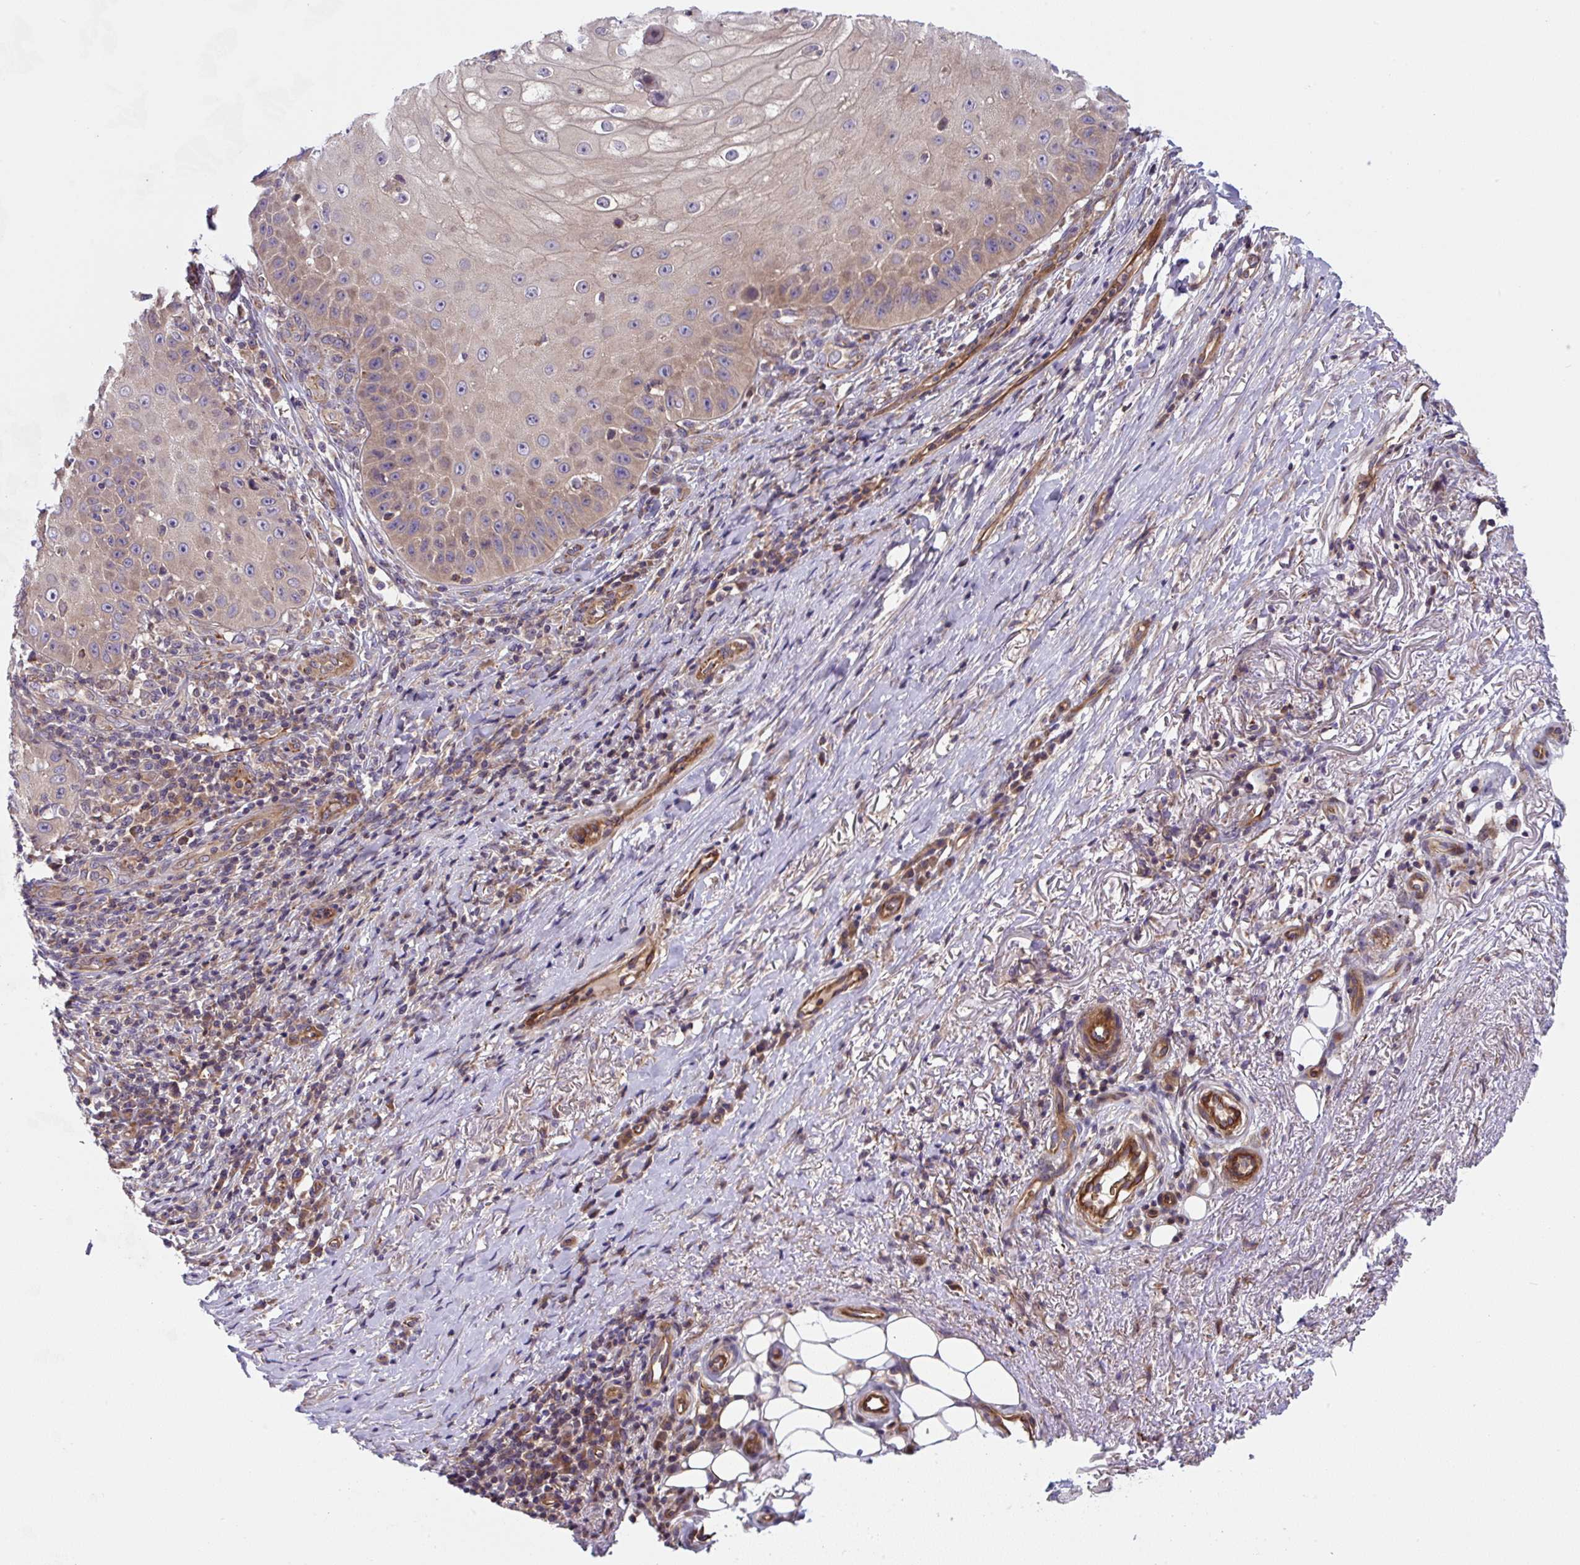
{"staining": {"intensity": "weak", "quantity": "<25%", "location": "cytoplasmic/membranous"}, "tissue": "skin cancer", "cell_type": "Tumor cells", "image_type": "cancer", "snomed": [{"axis": "morphology", "description": "Squamous cell carcinoma, NOS"}, {"axis": "topography", "description": "Skin"}], "caption": "The micrograph demonstrates no significant staining in tumor cells of skin cancer.", "gene": "APOBEC3D", "patient": {"sex": "male", "age": 70}}